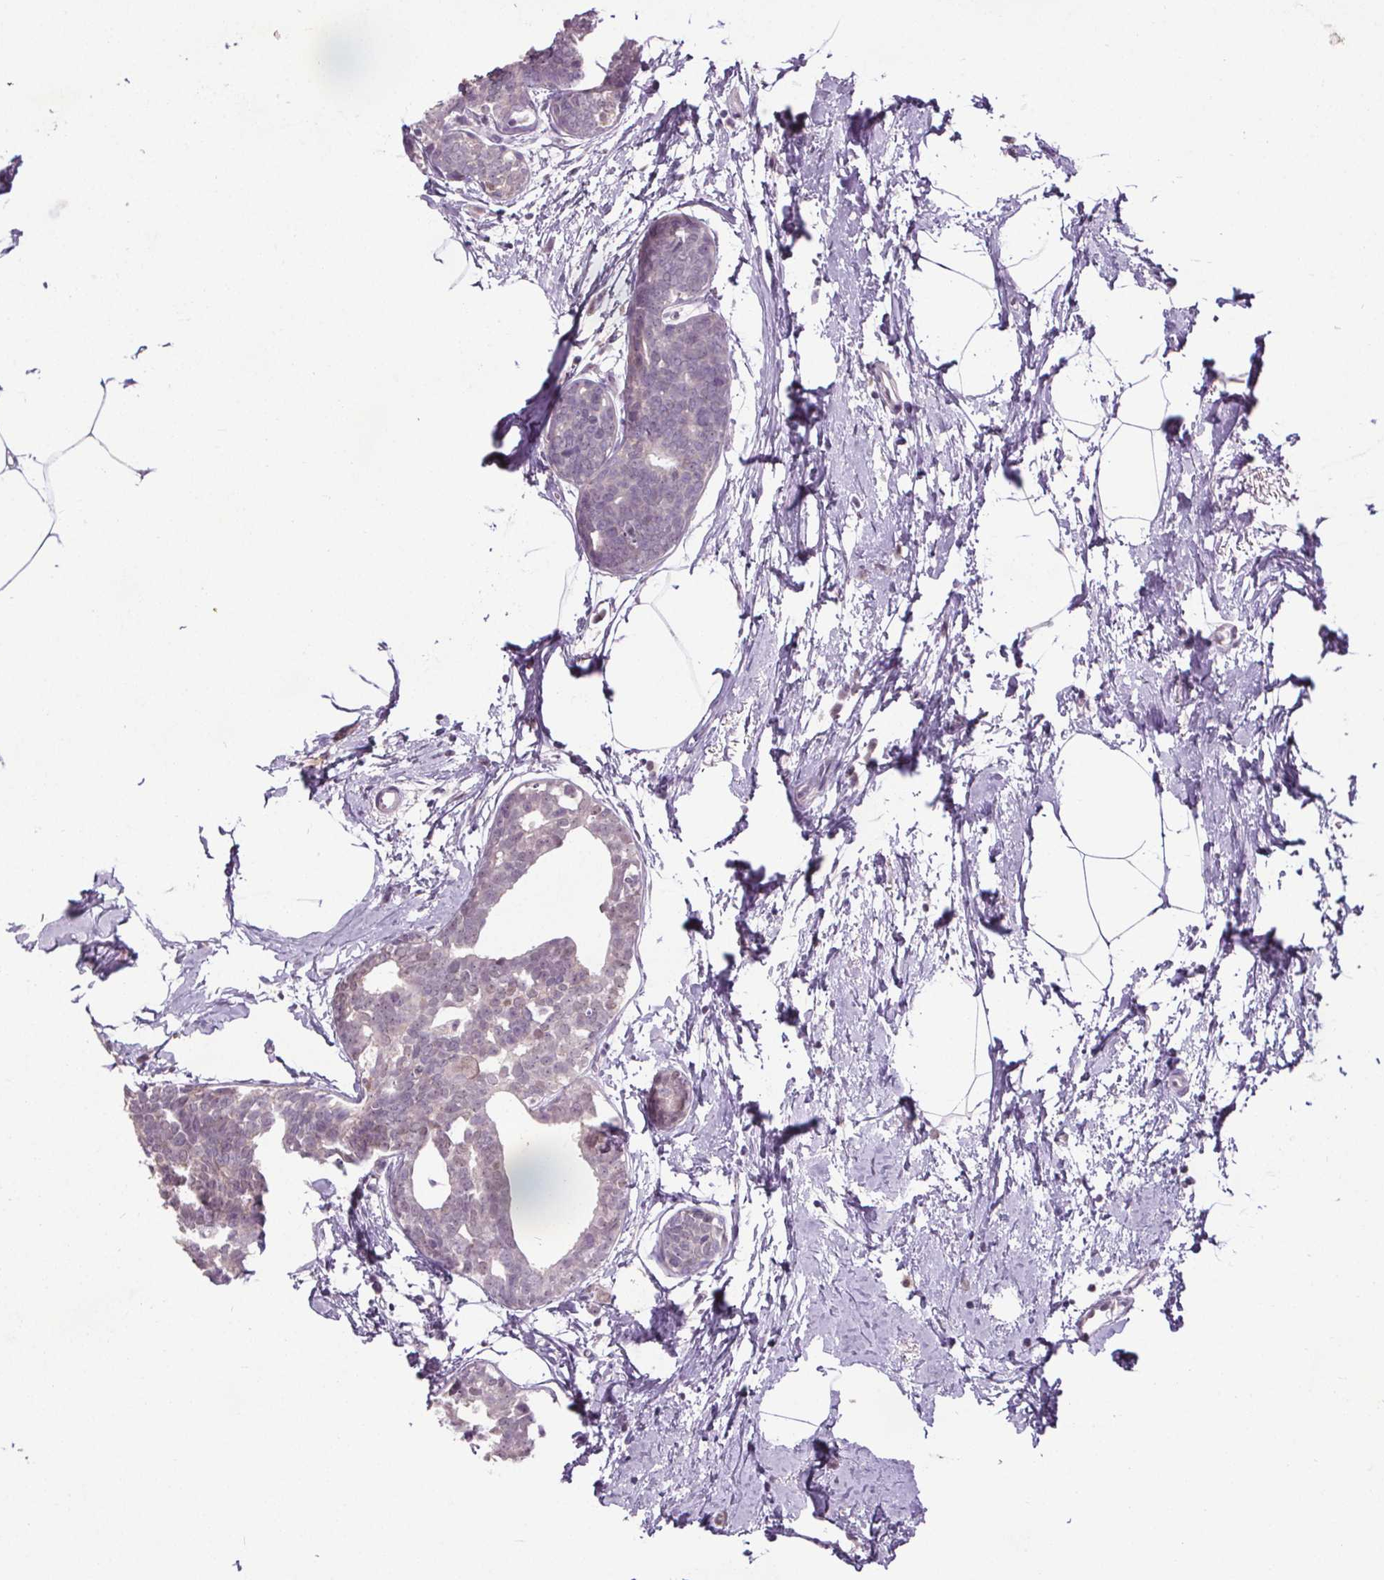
{"staining": {"intensity": "negative", "quantity": "none", "location": "none"}, "tissue": "breast cancer", "cell_type": "Tumor cells", "image_type": "cancer", "snomed": [{"axis": "morphology", "description": "Duct carcinoma"}, {"axis": "topography", "description": "Breast"}], "caption": "A high-resolution image shows immunohistochemistry (IHC) staining of breast infiltrating ductal carcinoma, which displays no significant staining in tumor cells.", "gene": "SLC2A9", "patient": {"sex": "female", "age": 40}}